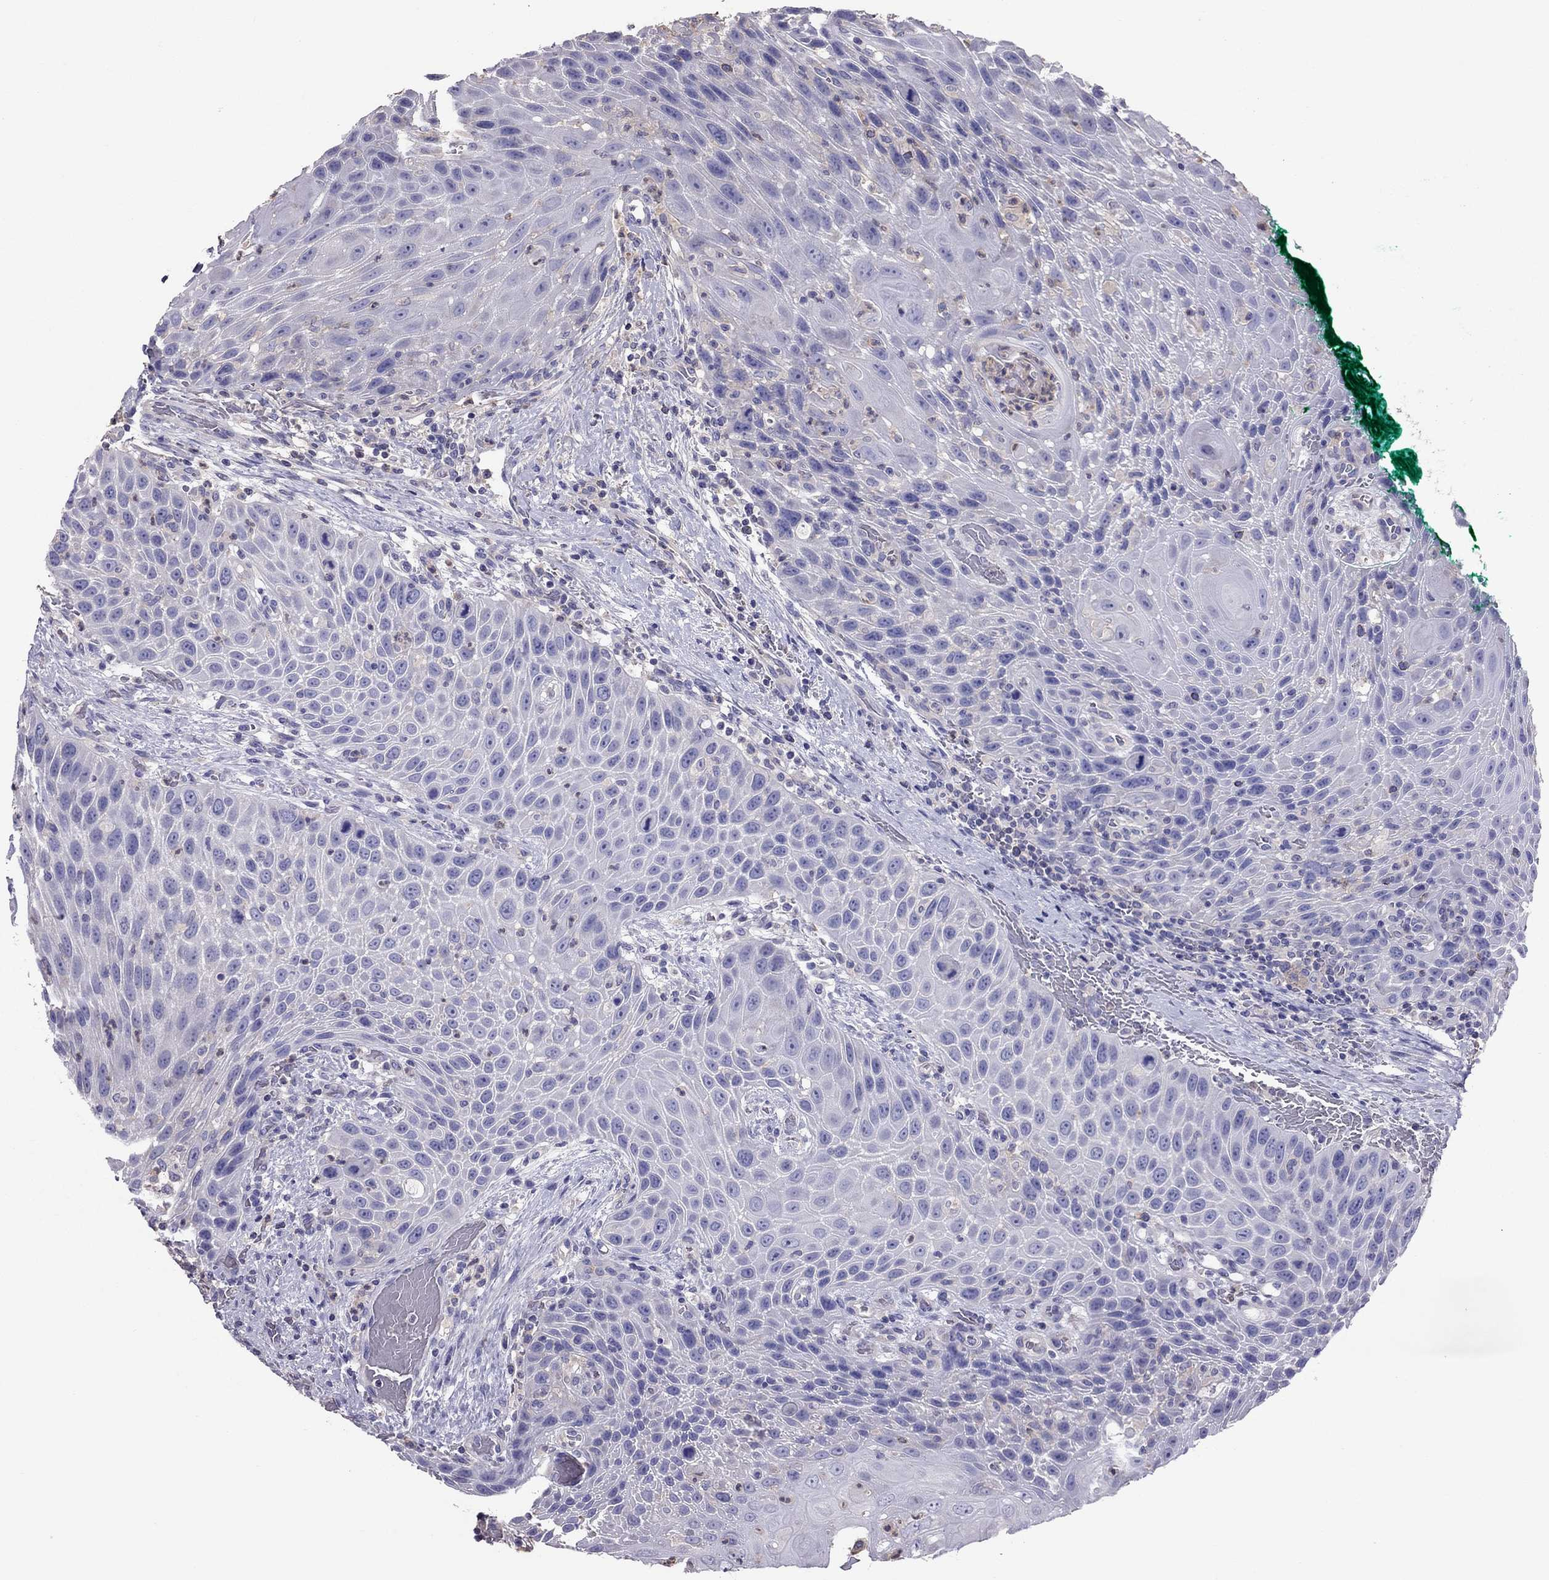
{"staining": {"intensity": "negative", "quantity": "none", "location": "none"}, "tissue": "head and neck cancer", "cell_type": "Tumor cells", "image_type": "cancer", "snomed": [{"axis": "morphology", "description": "Squamous cell carcinoma, NOS"}, {"axis": "topography", "description": "Head-Neck"}], "caption": "Head and neck squamous cell carcinoma stained for a protein using IHC displays no expression tumor cells.", "gene": "TEX22", "patient": {"sex": "male", "age": 69}}